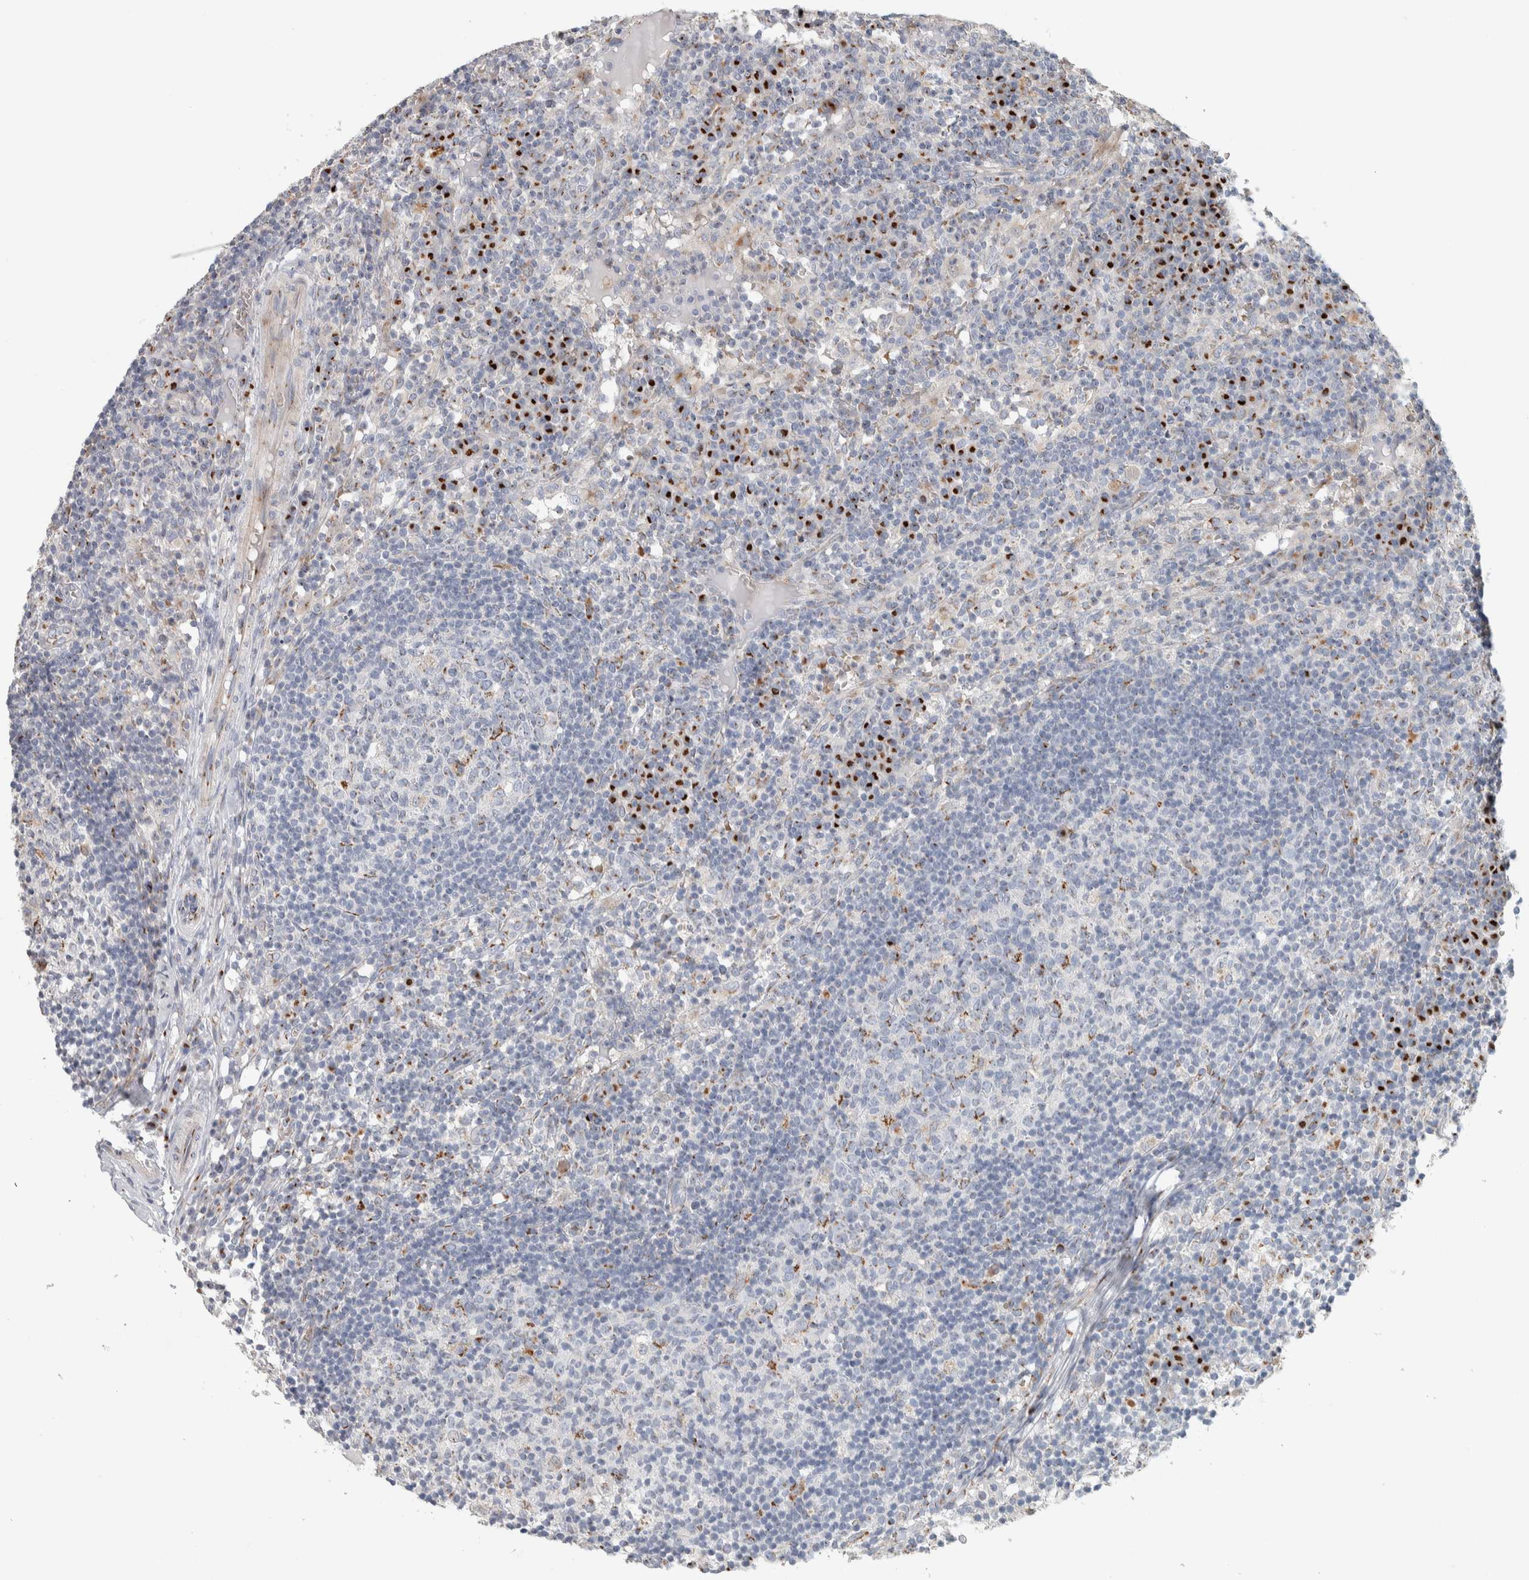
{"staining": {"intensity": "moderate", "quantity": "<25%", "location": "cytoplasmic/membranous"}, "tissue": "lymph node", "cell_type": "Germinal center cells", "image_type": "normal", "snomed": [{"axis": "morphology", "description": "Normal tissue, NOS"}, {"axis": "morphology", "description": "Inflammation, NOS"}, {"axis": "topography", "description": "Lymph node"}], "caption": "Moderate cytoplasmic/membranous expression for a protein is appreciated in approximately <25% of germinal center cells of benign lymph node using IHC.", "gene": "SLC38A10", "patient": {"sex": "male", "age": 55}}